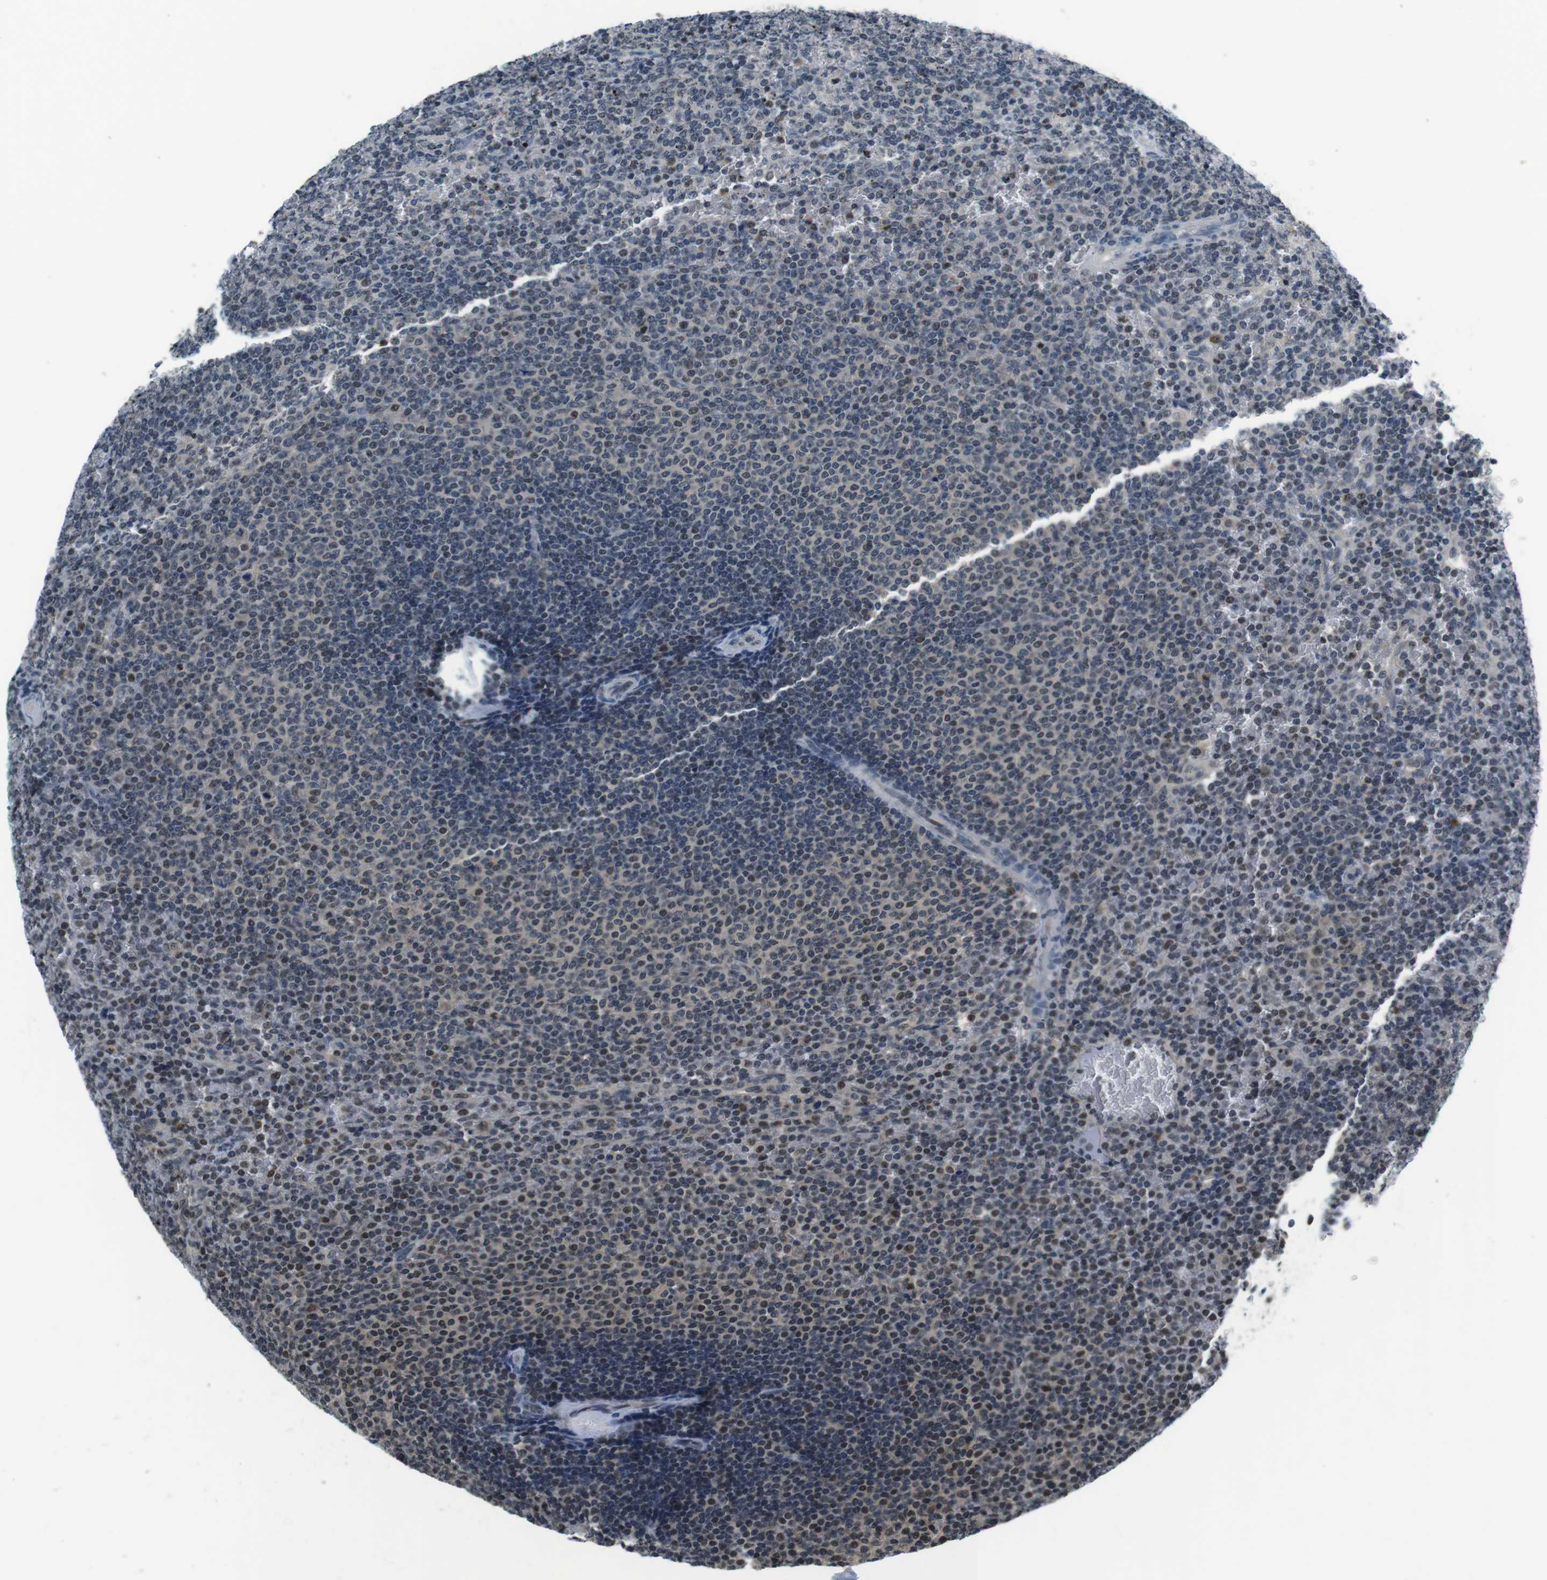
{"staining": {"intensity": "weak", "quantity": "25%-75%", "location": "cytoplasmic/membranous,nuclear"}, "tissue": "lymphoma", "cell_type": "Tumor cells", "image_type": "cancer", "snomed": [{"axis": "morphology", "description": "Malignant lymphoma, non-Hodgkin's type, Low grade"}, {"axis": "topography", "description": "Spleen"}], "caption": "The photomicrograph demonstrates immunohistochemical staining of lymphoma. There is weak cytoplasmic/membranous and nuclear expression is present in approximately 25%-75% of tumor cells. (IHC, brightfield microscopy, high magnification).", "gene": "NEK4", "patient": {"sex": "female", "age": 77}}